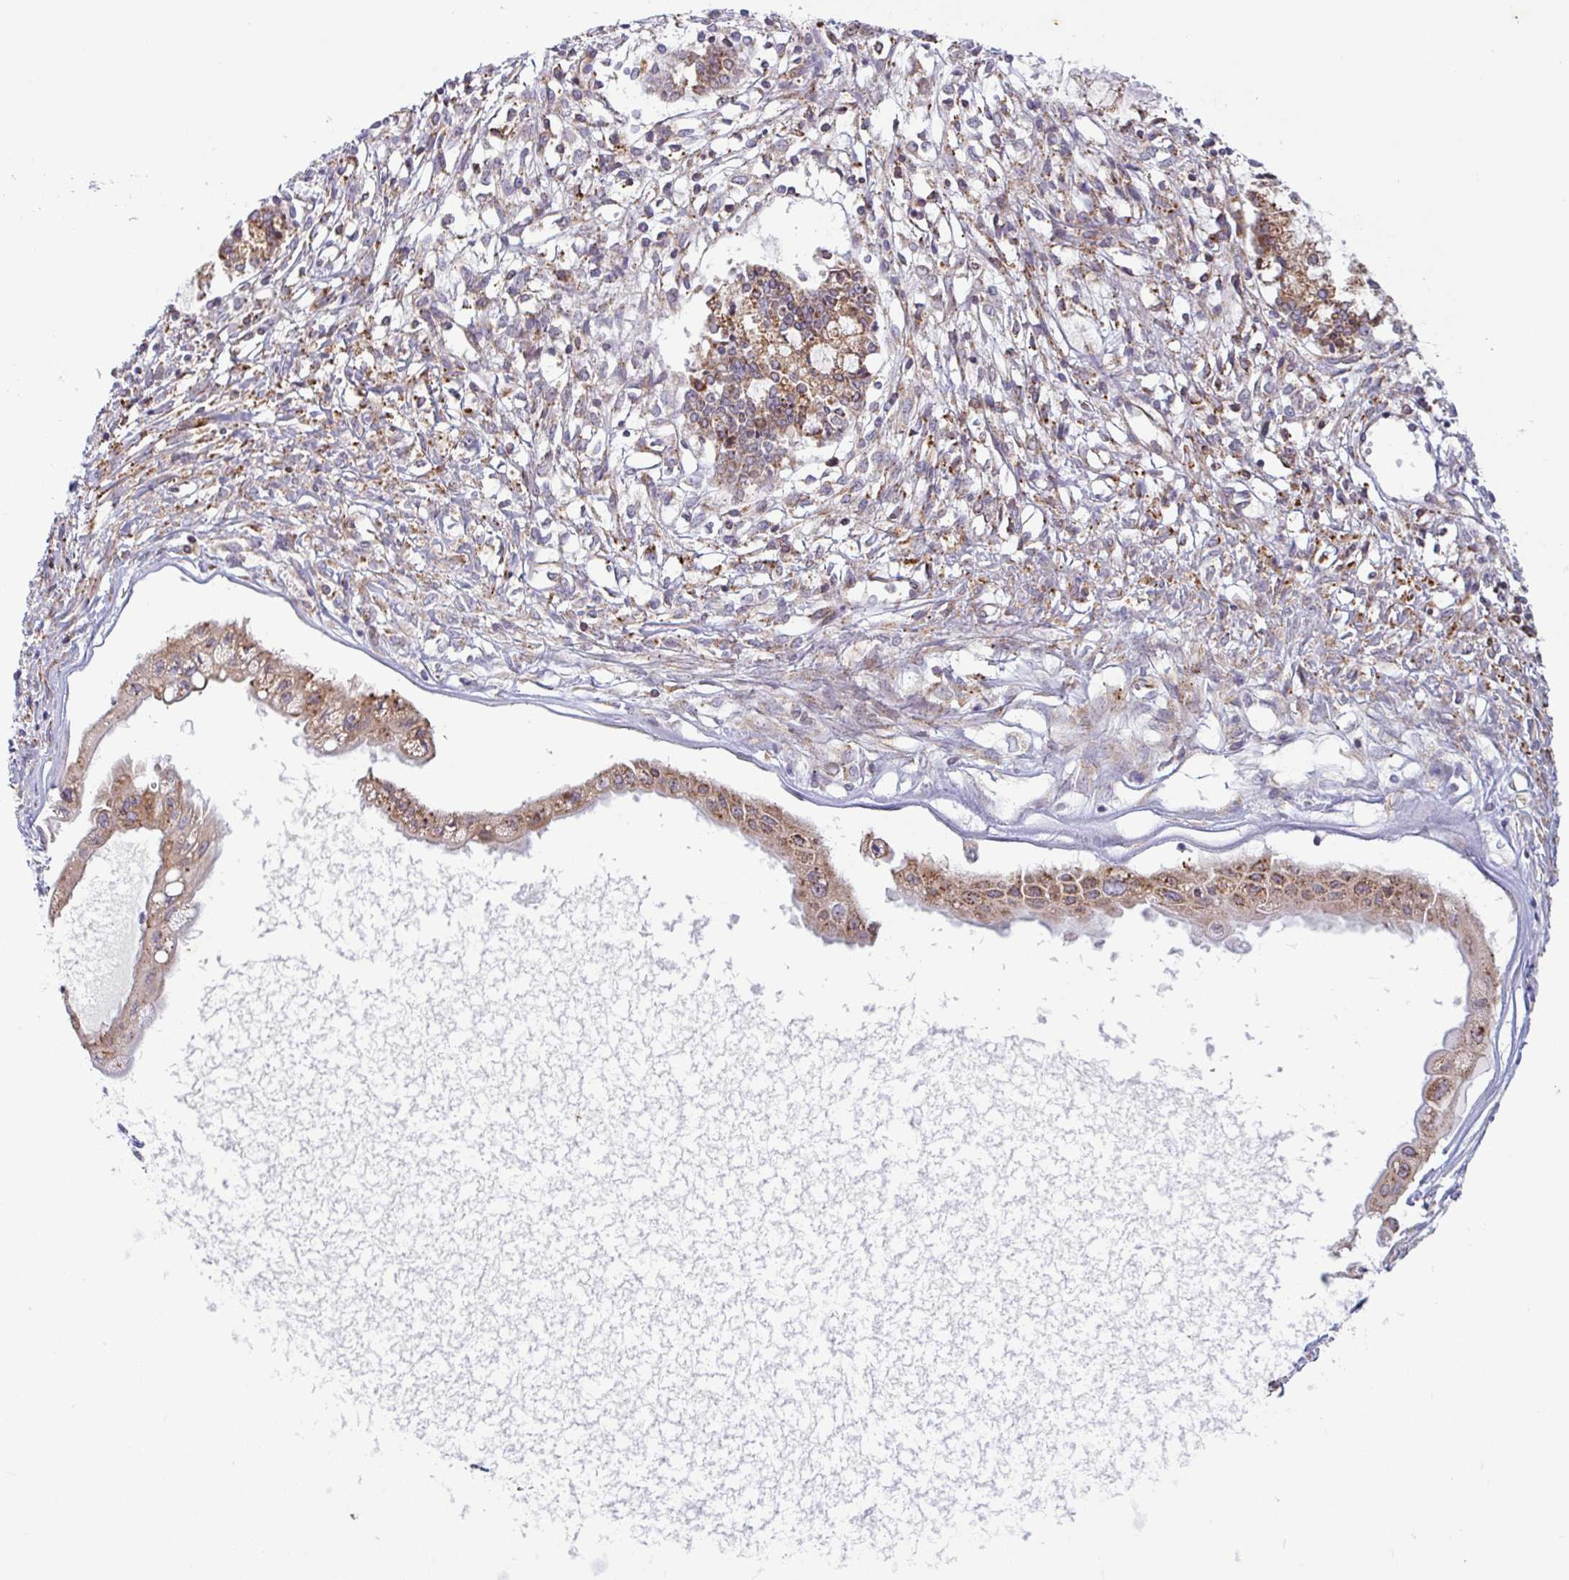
{"staining": {"intensity": "moderate", "quantity": ">75%", "location": "cytoplasmic/membranous"}, "tissue": "ovarian cancer", "cell_type": "Tumor cells", "image_type": "cancer", "snomed": [{"axis": "morphology", "description": "Cystadenocarcinoma, mucinous, NOS"}, {"axis": "topography", "description": "Ovary"}], "caption": "Moderate cytoplasmic/membranous expression is identified in about >75% of tumor cells in ovarian cancer.", "gene": "RIT1", "patient": {"sex": "female", "age": 34}}